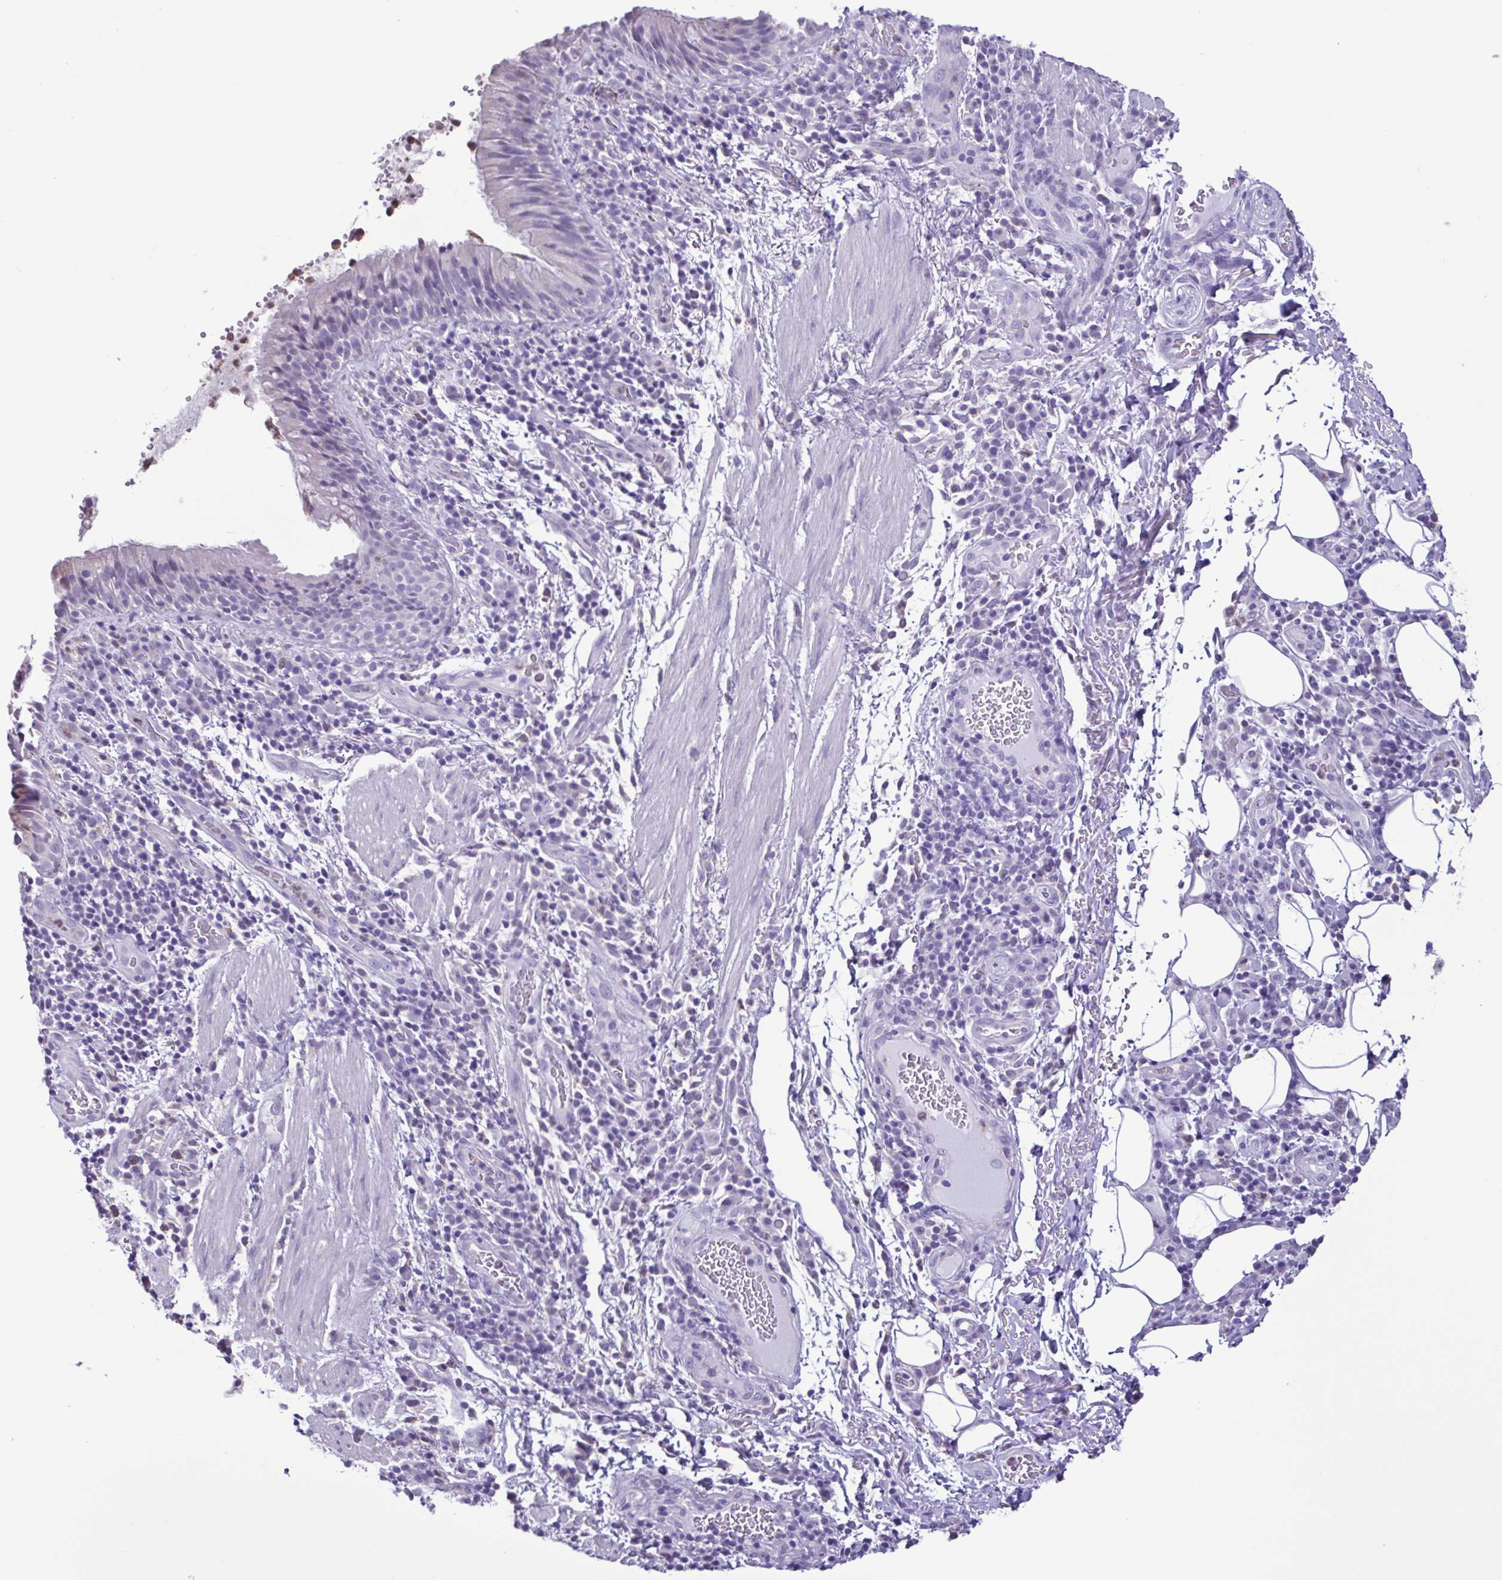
{"staining": {"intensity": "negative", "quantity": "none", "location": "none"}, "tissue": "bronchus", "cell_type": "Respiratory epithelial cells", "image_type": "normal", "snomed": [{"axis": "morphology", "description": "Normal tissue, NOS"}, {"axis": "topography", "description": "Lymph node"}, {"axis": "topography", "description": "Bronchus"}], "caption": "Immunohistochemistry of normal bronchus exhibits no staining in respiratory epithelial cells. (DAB immunohistochemistry visualized using brightfield microscopy, high magnification).", "gene": "CBY2", "patient": {"sex": "male", "age": 56}}